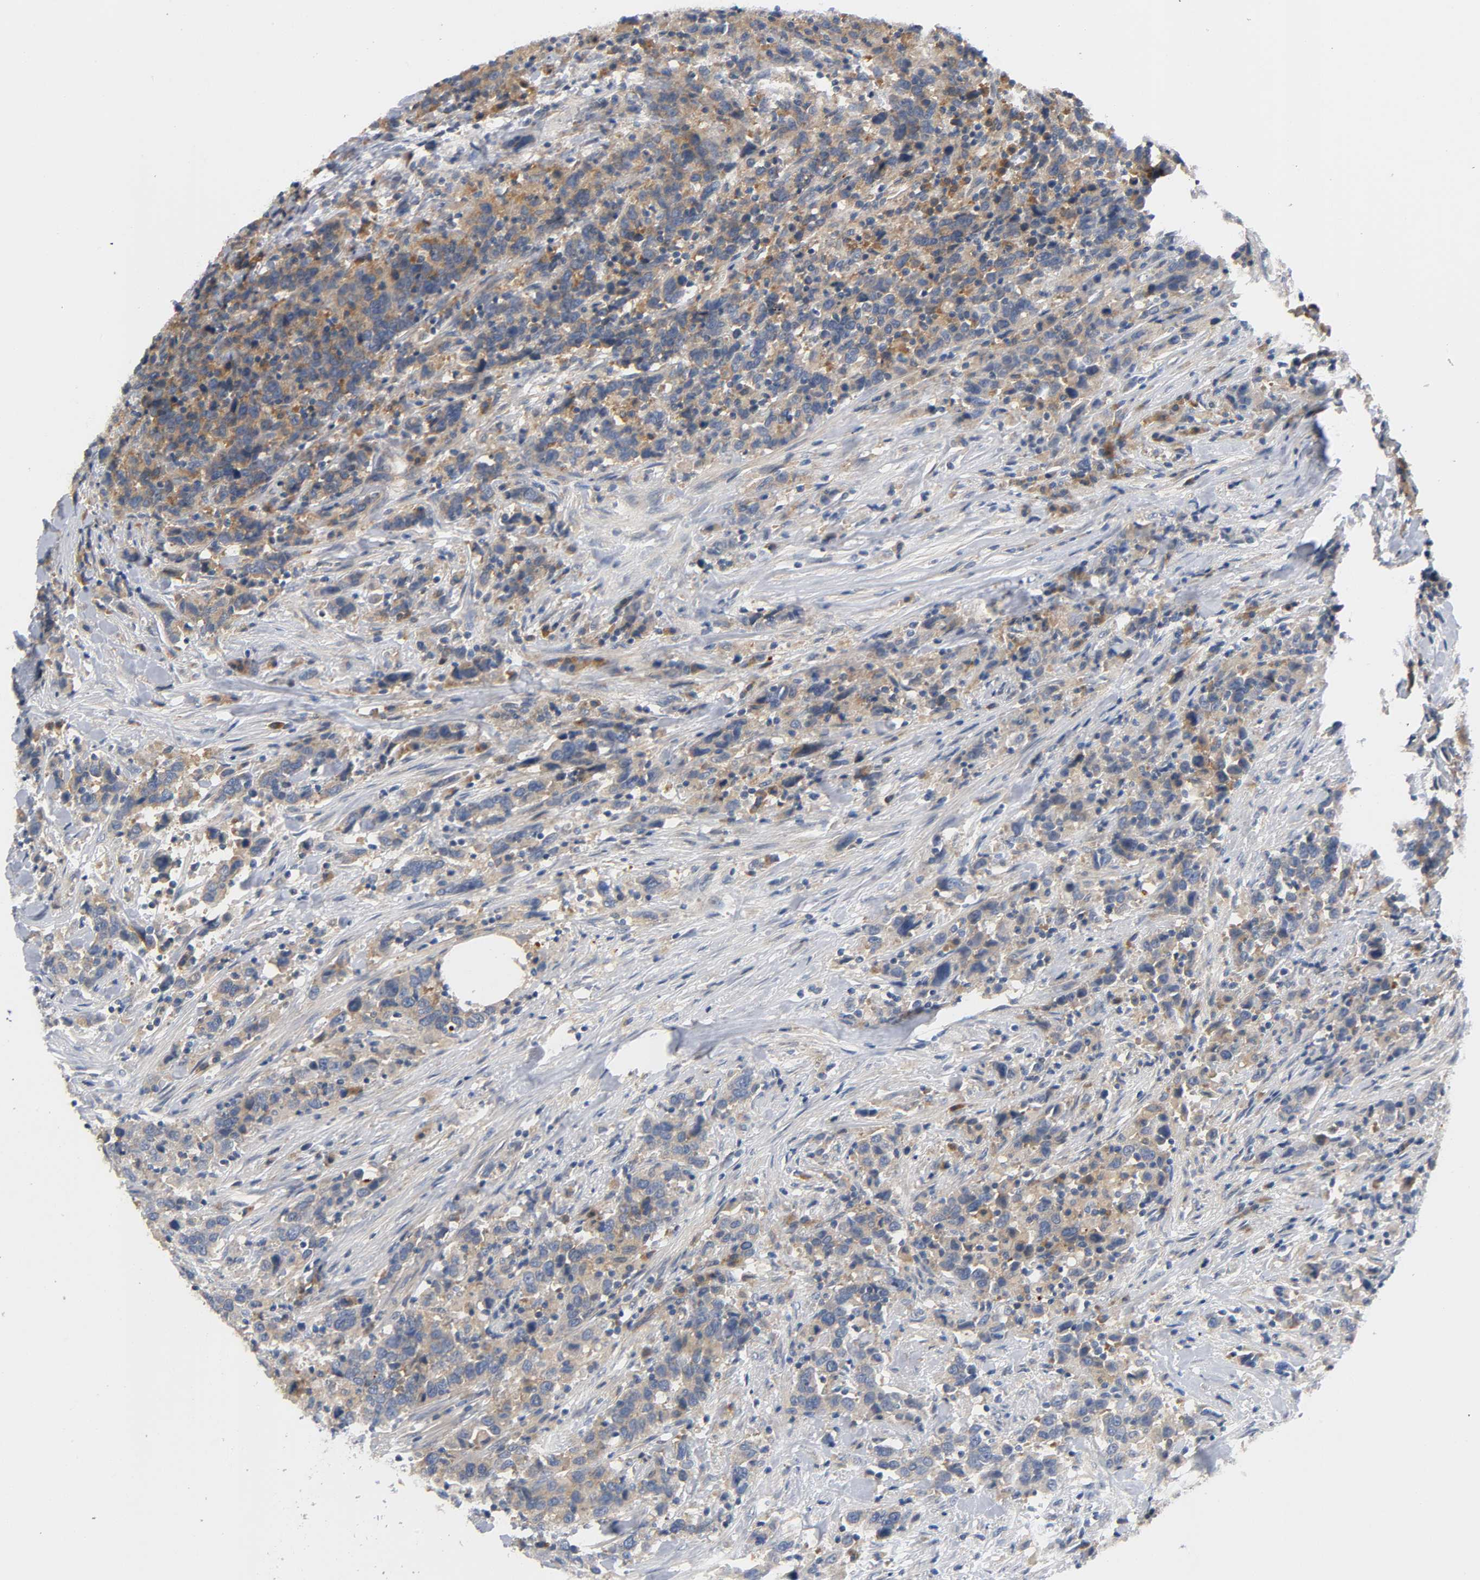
{"staining": {"intensity": "moderate", "quantity": ">75%", "location": "cytoplasmic/membranous"}, "tissue": "urothelial cancer", "cell_type": "Tumor cells", "image_type": "cancer", "snomed": [{"axis": "morphology", "description": "Urothelial carcinoma, High grade"}, {"axis": "topography", "description": "Urinary bladder"}], "caption": "Protein positivity by IHC demonstrates moderate cytoplasmic/membranous staining in approximately >75% of tumor cells in urothelial carcinoma (high-grade). The staining is performed using DAB brown chromogen to label protein expression. The nuclei are counter-stained blue using hematoxylin.", "gene": "HDAC6", "patient": {"sex": "male", "age": 61}}